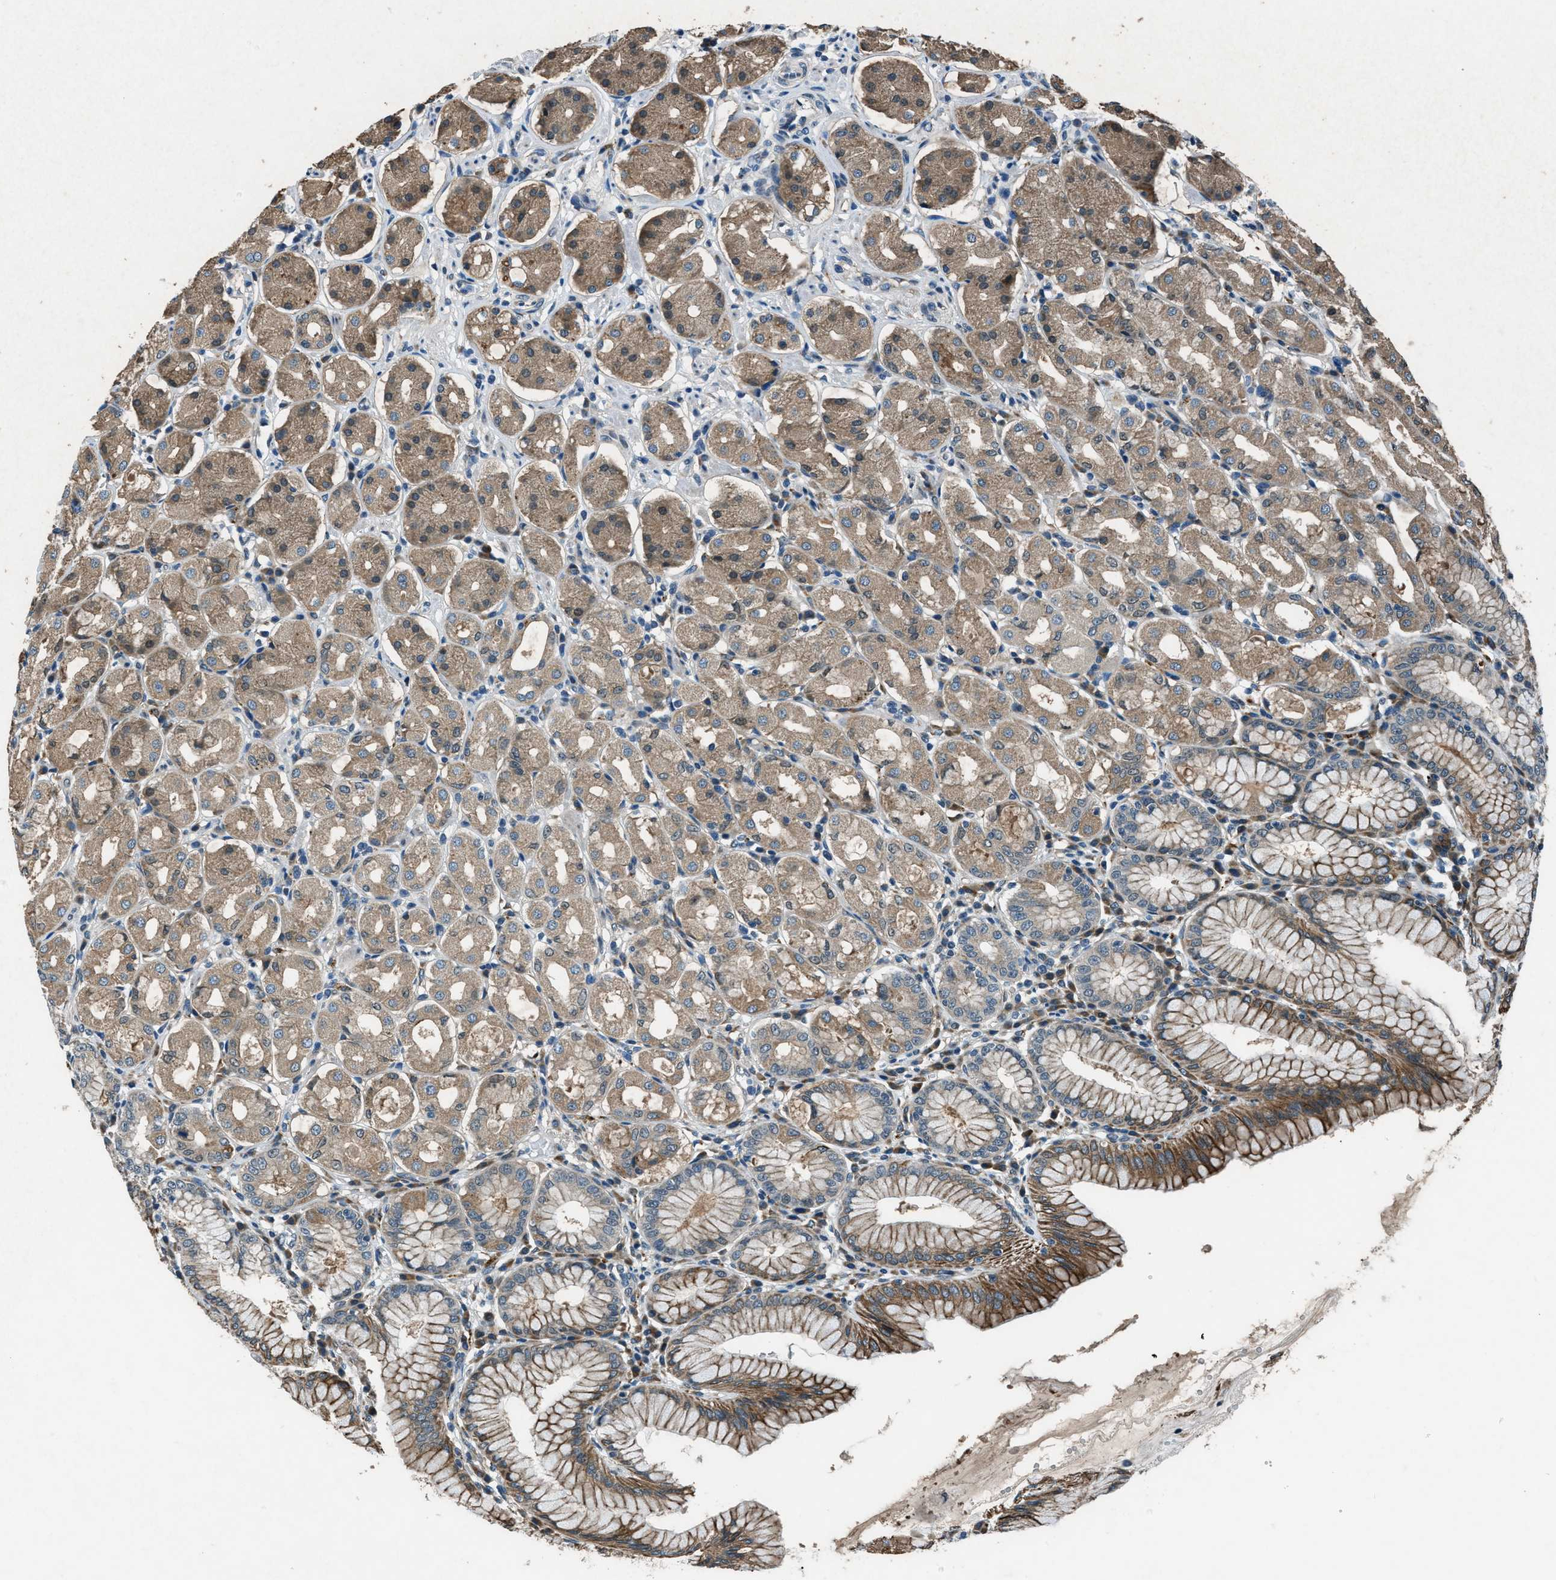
{"staining": {"intensity": "moderate", "quantity": "25%-75%", "location": "cytoplasmic/membranous"}, "tissue": "stomach", "cell_type": "Glandular cells", "image_type": "normal", "snomed": [{"axis": "morphology", "description": "Normal tissue, NOS"}, {"axis": "topography", "description": "Stomach"}, {"axis": "topography", "description": "Stomach, lower"}], "caption": "Stomach stained with DAB (3,3'-diaminobenzidine) IHC reveals medium levels of moderate cytoplasmic/membranous expression in about 25%-75% of glandular cells.", "gene": "GINM1", "patient": {"sex": "female", "age": 56}}